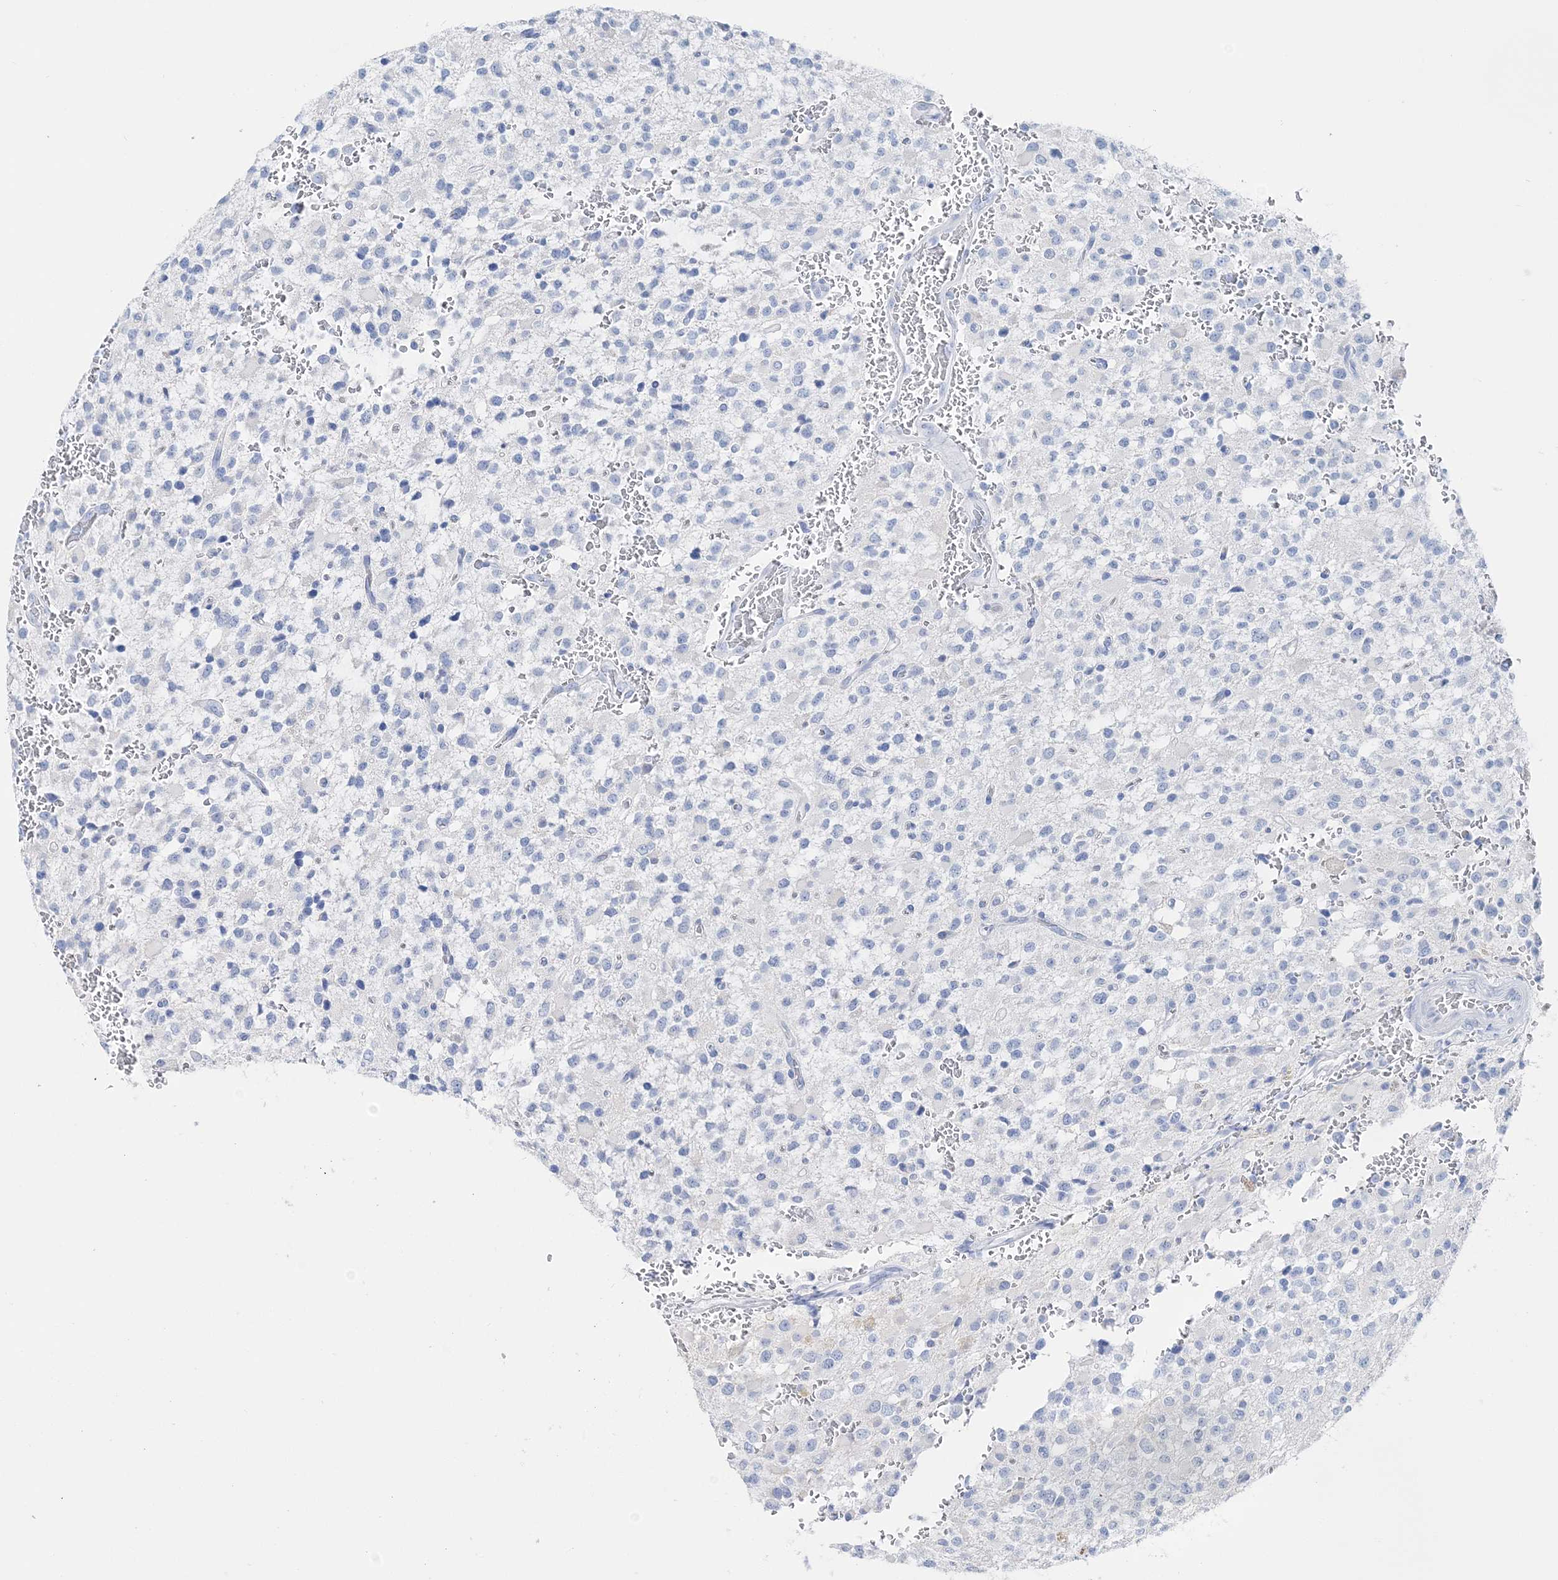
{"staining": {"intensity": "negative", "quantity": "none", "location": "none"}, "tissue": "glioma", "cell_type": "Tumor cells", "image_type": "cancer", "snomed": [{"axis": "morphology", "description": "Glioma, malignant, High grade"}, {"axis": "topography", "description": "Brain"}], "caption": "Glioma stained for a protein using IHC shows no expression tumor cells.", "gene": "TSPYL6", "patient": {"sex": "male", "age": 34}}